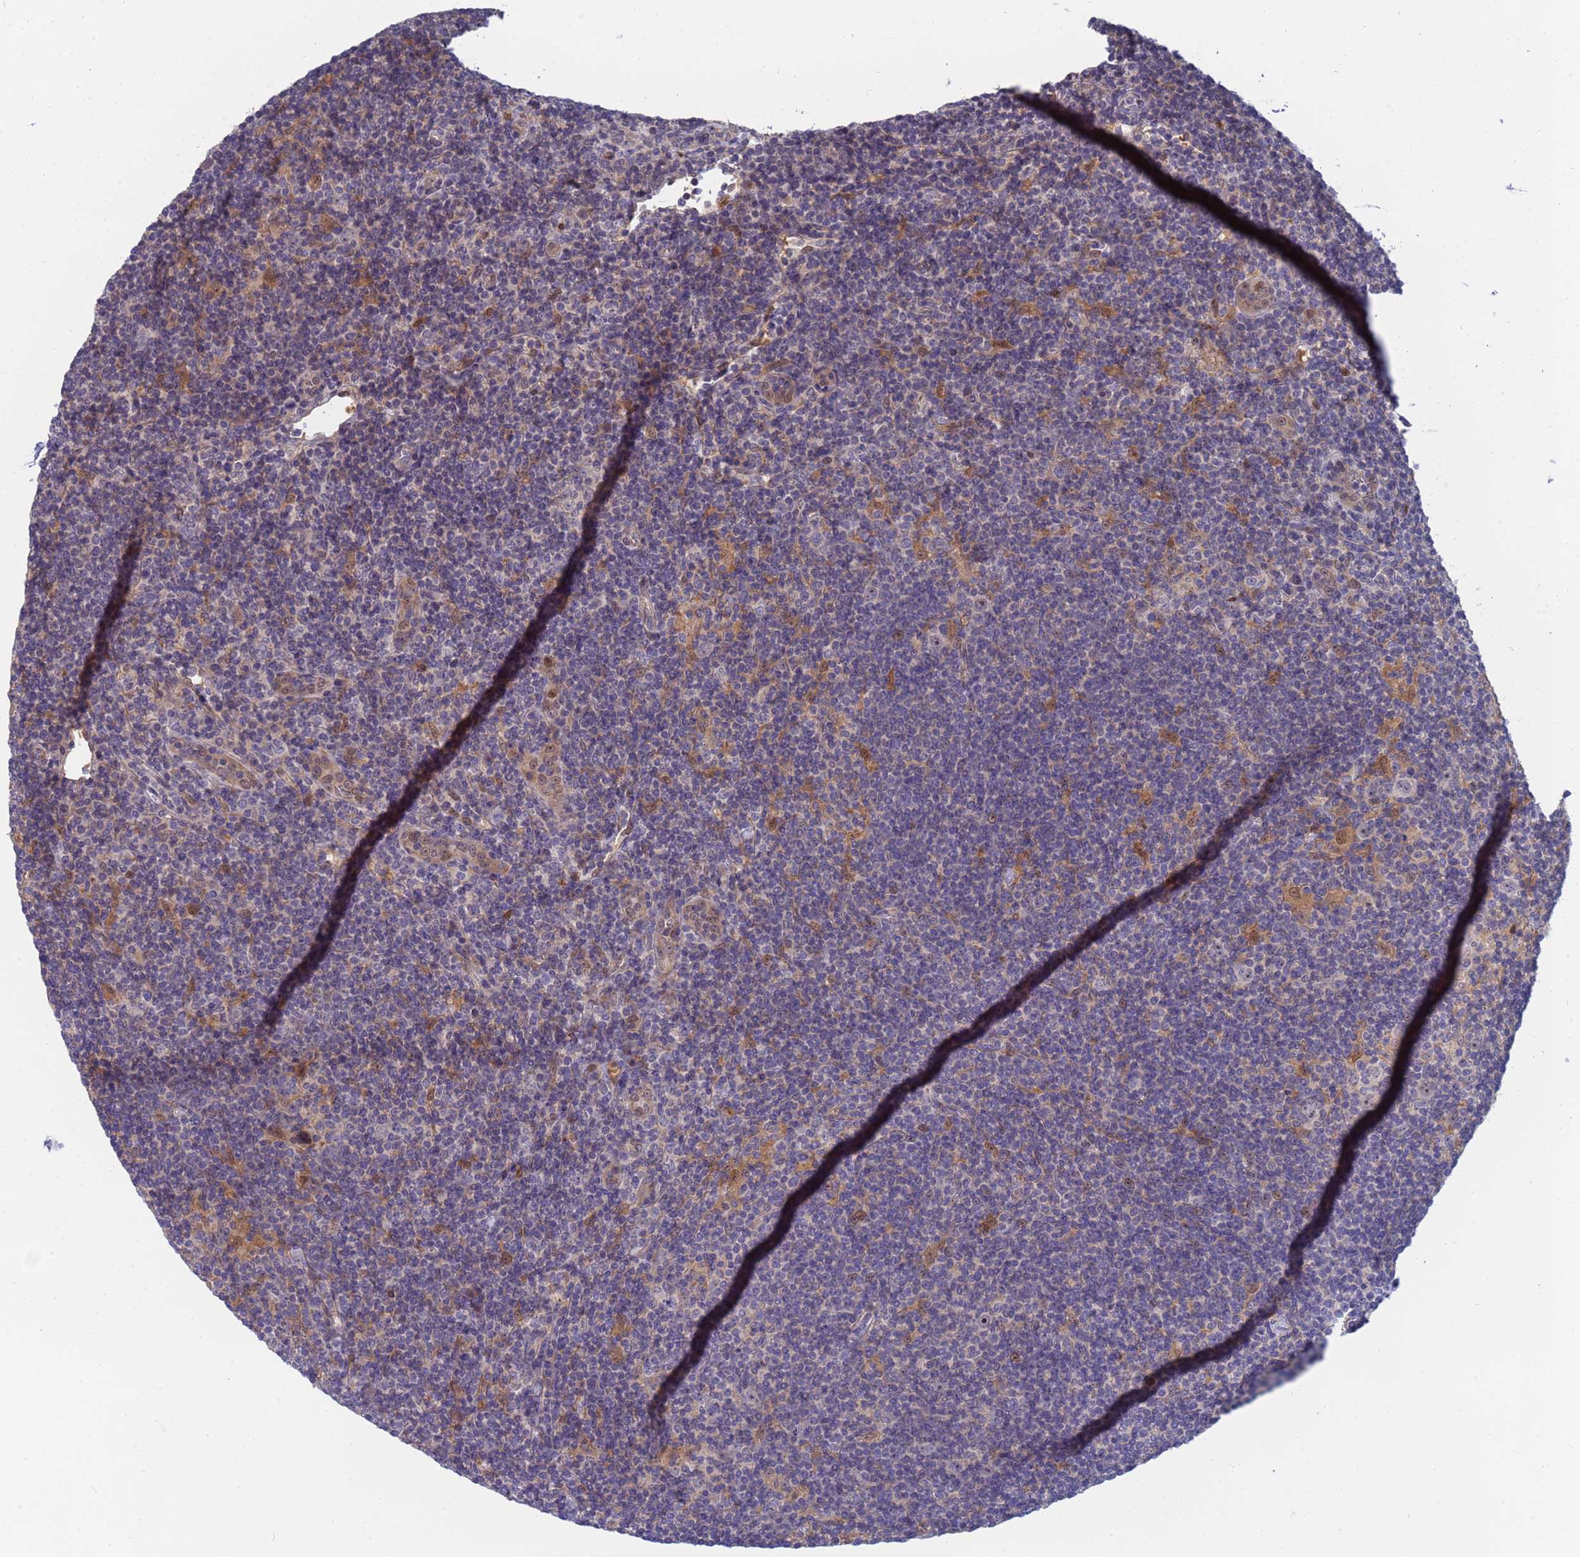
{"staining": {"intensity": "strong", "quantity": "<25%", "location": "nuclear"}, "tissue": "lymphoma", "cell_type": "Tumor cells", "image_type": "cancer", "snomed": [{"axis": "morphology", "description": "Hodgkin's disease, NOS"}, {"axis": "topography", "description": "Lymph node"}], "caption": "Brown immunohistochemical staining in lymphoma demonstrates strong nuclear positivity in approximately <25% of tumor cells.", "gene": "ENOSF1", "patient": {"sex": "female", "age": 57}}